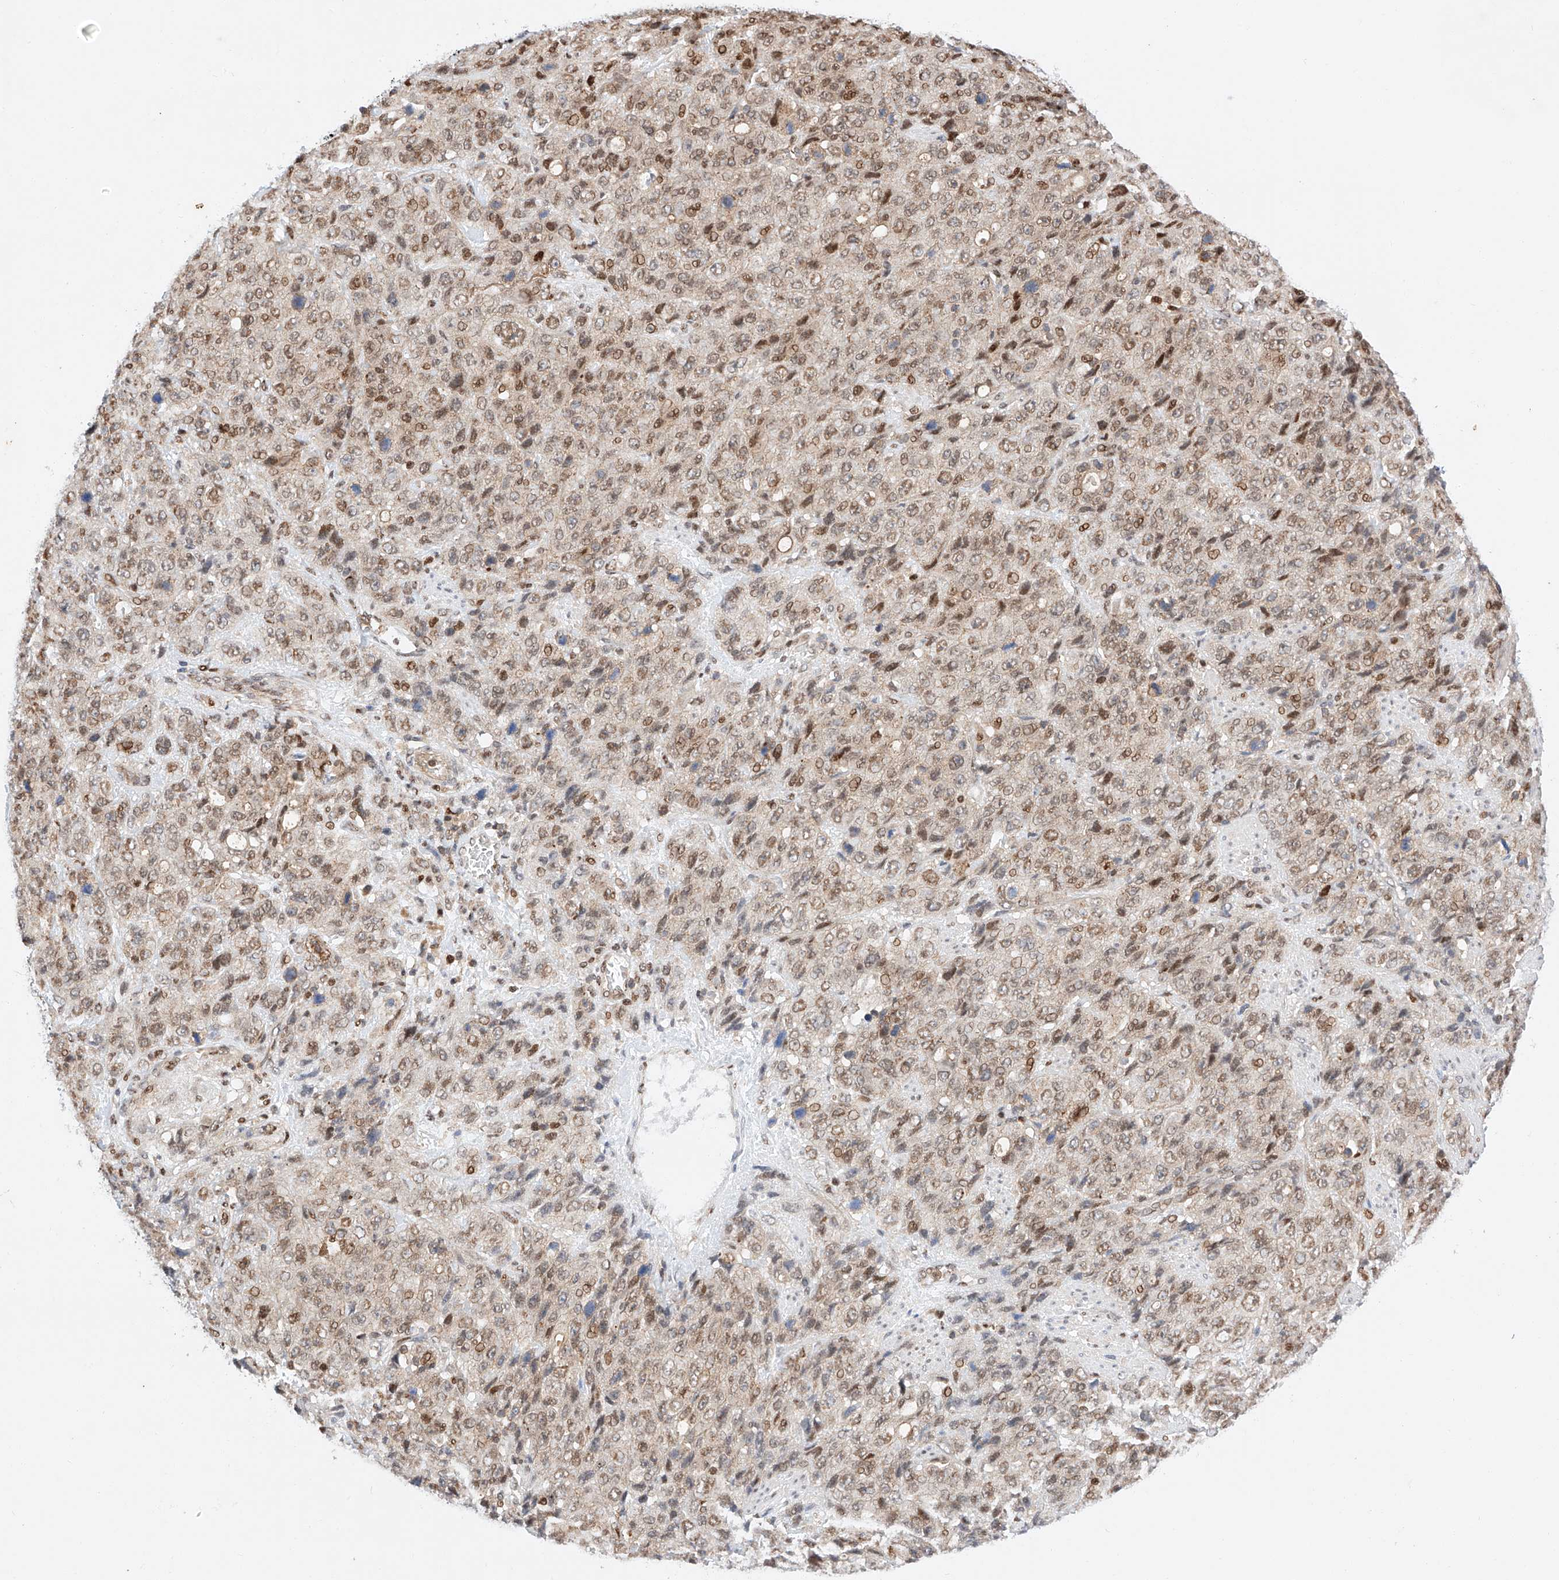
{"staining": {"intensity": "moderate", "quantity": "25%-75%", "location": "nuclear"}, "tissue": "stomach cancer", "cell_type": "Tumor cells", "image_type": "cancer", "snomed": [{"axis": "morphology", "description": "Adenocarcinoma, NOS"}, {"axis": "topography", "description": "Stomach"}], "caption": "High-power microscopy captured an immunohistochemistry image of adenocarcinoma (stomach), revealing moderate nuclear expression in approximately 25%-75% of tumor cells.", "gene": "HDAC9", "patient": {"sex": "male", "age": 48}}